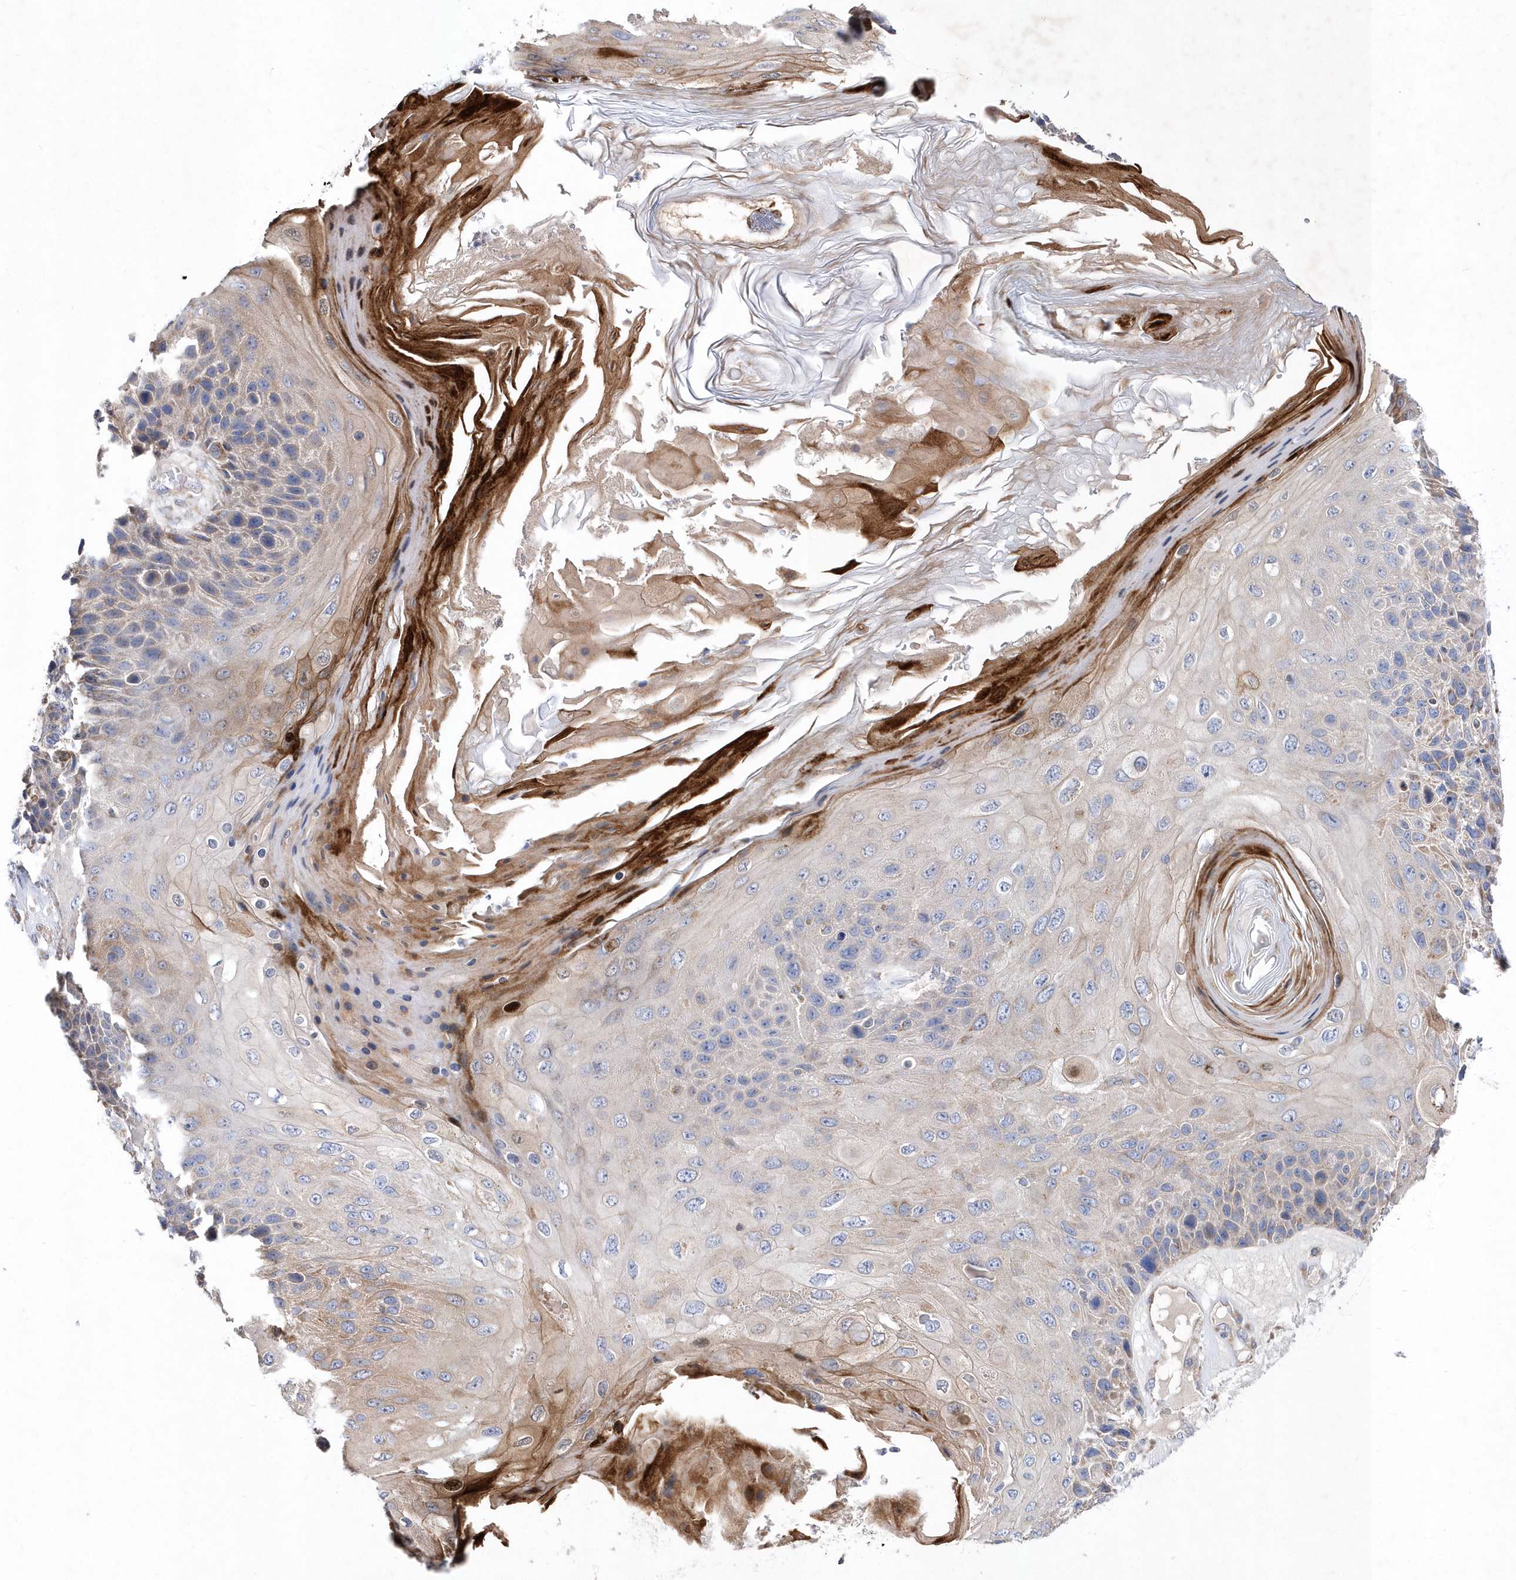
{"staining": {"intensity": "weak", "quantity": "<25%", "location": "cytoplasmic/membranous"}, "tissue": "skin cancer", "cell_type": "Tumor cells", "image_type": "cancer", "snomed": [{"axis": "morphology", "description": "Squamous cell carcinoma, NOS"}, {"axis": "topography", "description": "Skin"}], "caption": "A high-resolution histopathology image shows immunohistochemistry (IHC) staining of skin squamous cell carcinoma, which exhibits no significant staining in tumor cells.", "gene": "METTL8", "patient": {"sex": "female", "age": 88}}